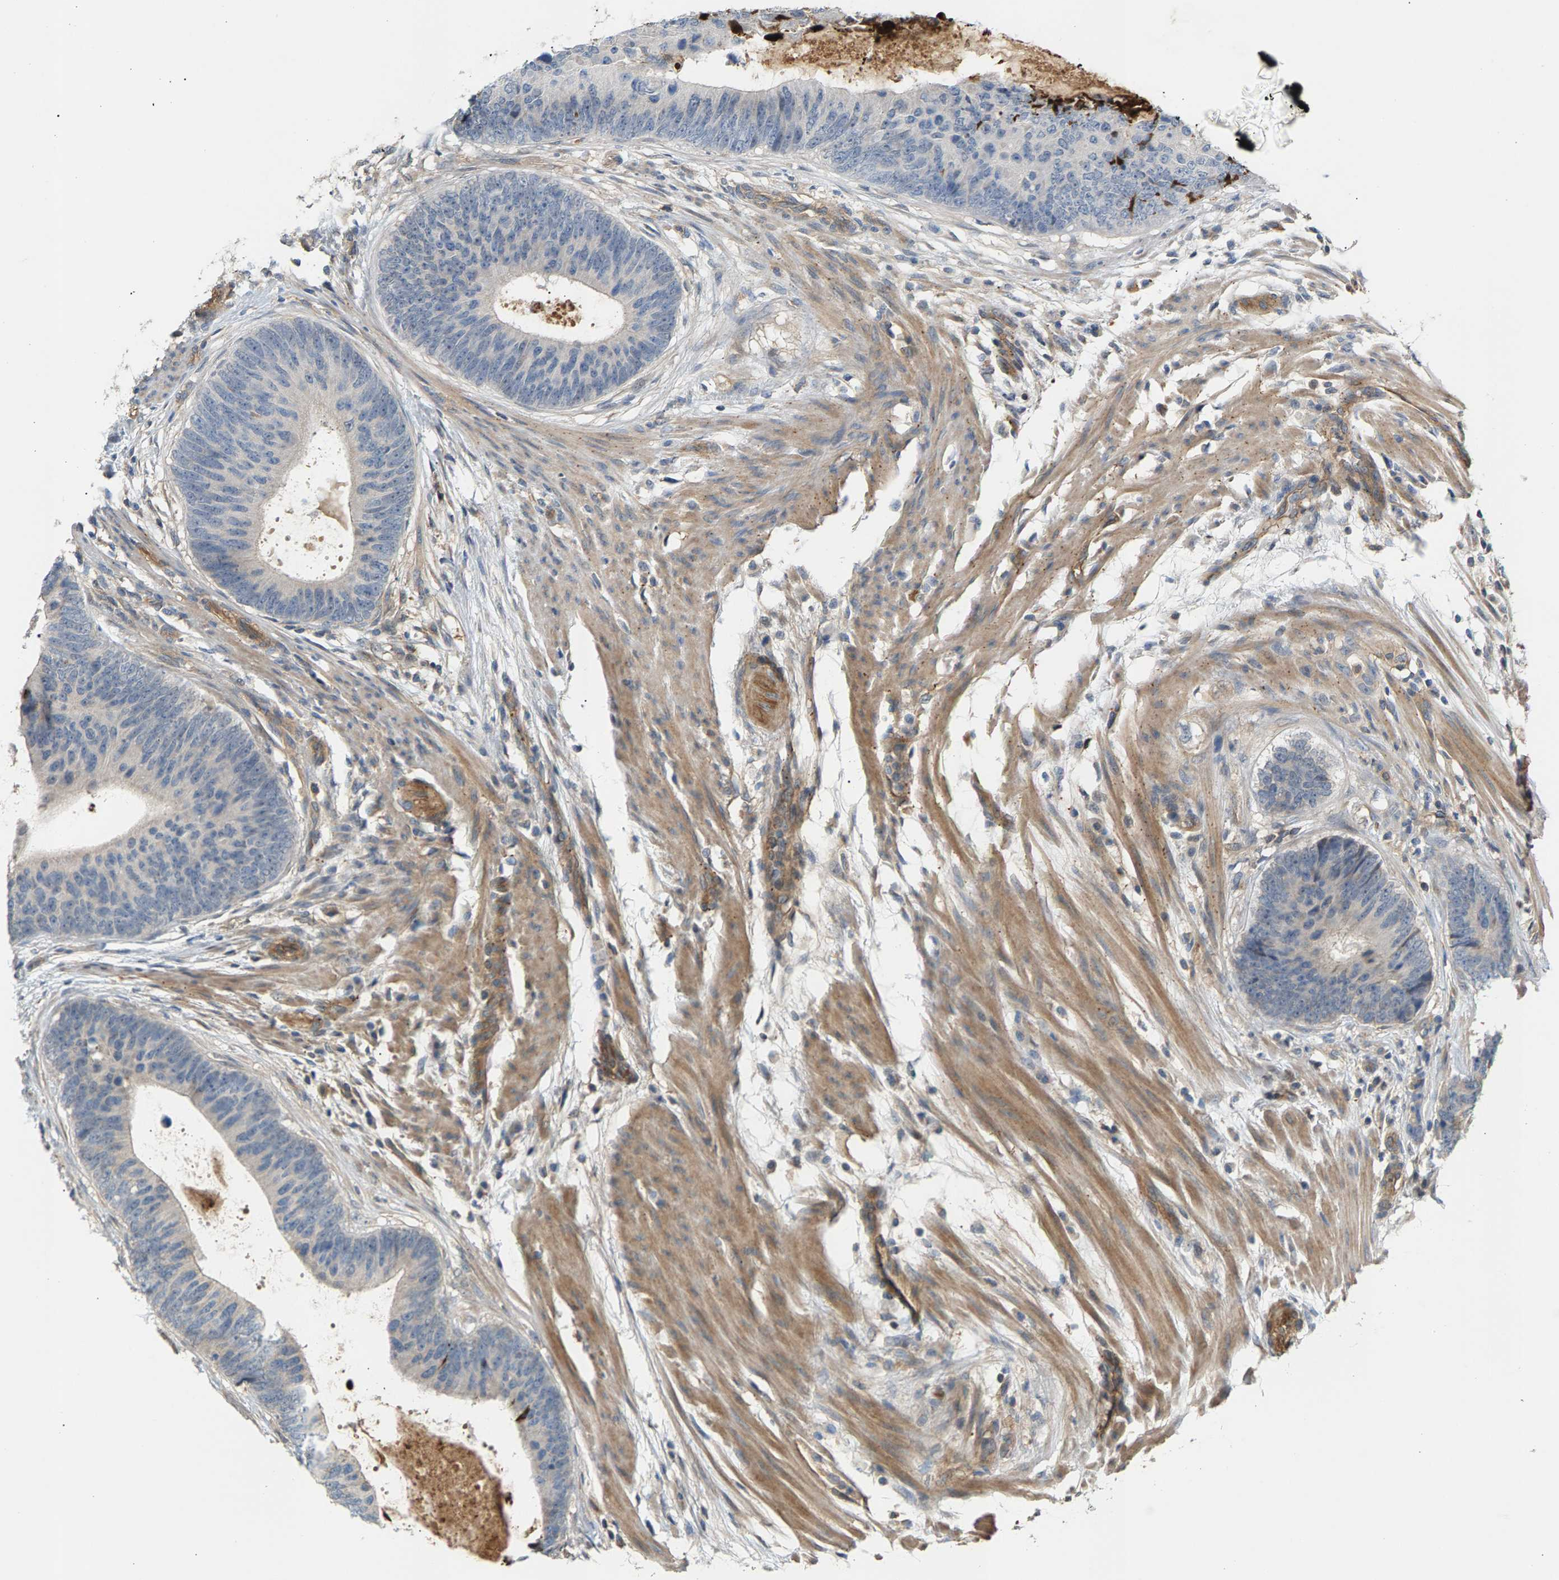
{"staining": {"intensity": "weak", "quantity": "<25%", "location": "cytoplasmic/membranous"}, "tissue": "colorectal cancer", "cell_type": "Tumor cells", "image_type": "cancer", "snomed": [{"axis": "morphology", "description": "Adenocarcinoma, NOS"}, {"axis": "topography", "description": "Colon"}], "caption": "Immunohistochemistry (IHC) of human adenocarcinoma (colorectal) reveals no staining in tumor cells. The staining is performed using DAB brown chromogen with nuclei counter-stained in using hematoxylin.", "gene": "KRTAP27-1", "patient": {"sex": "male", "age": 56}}